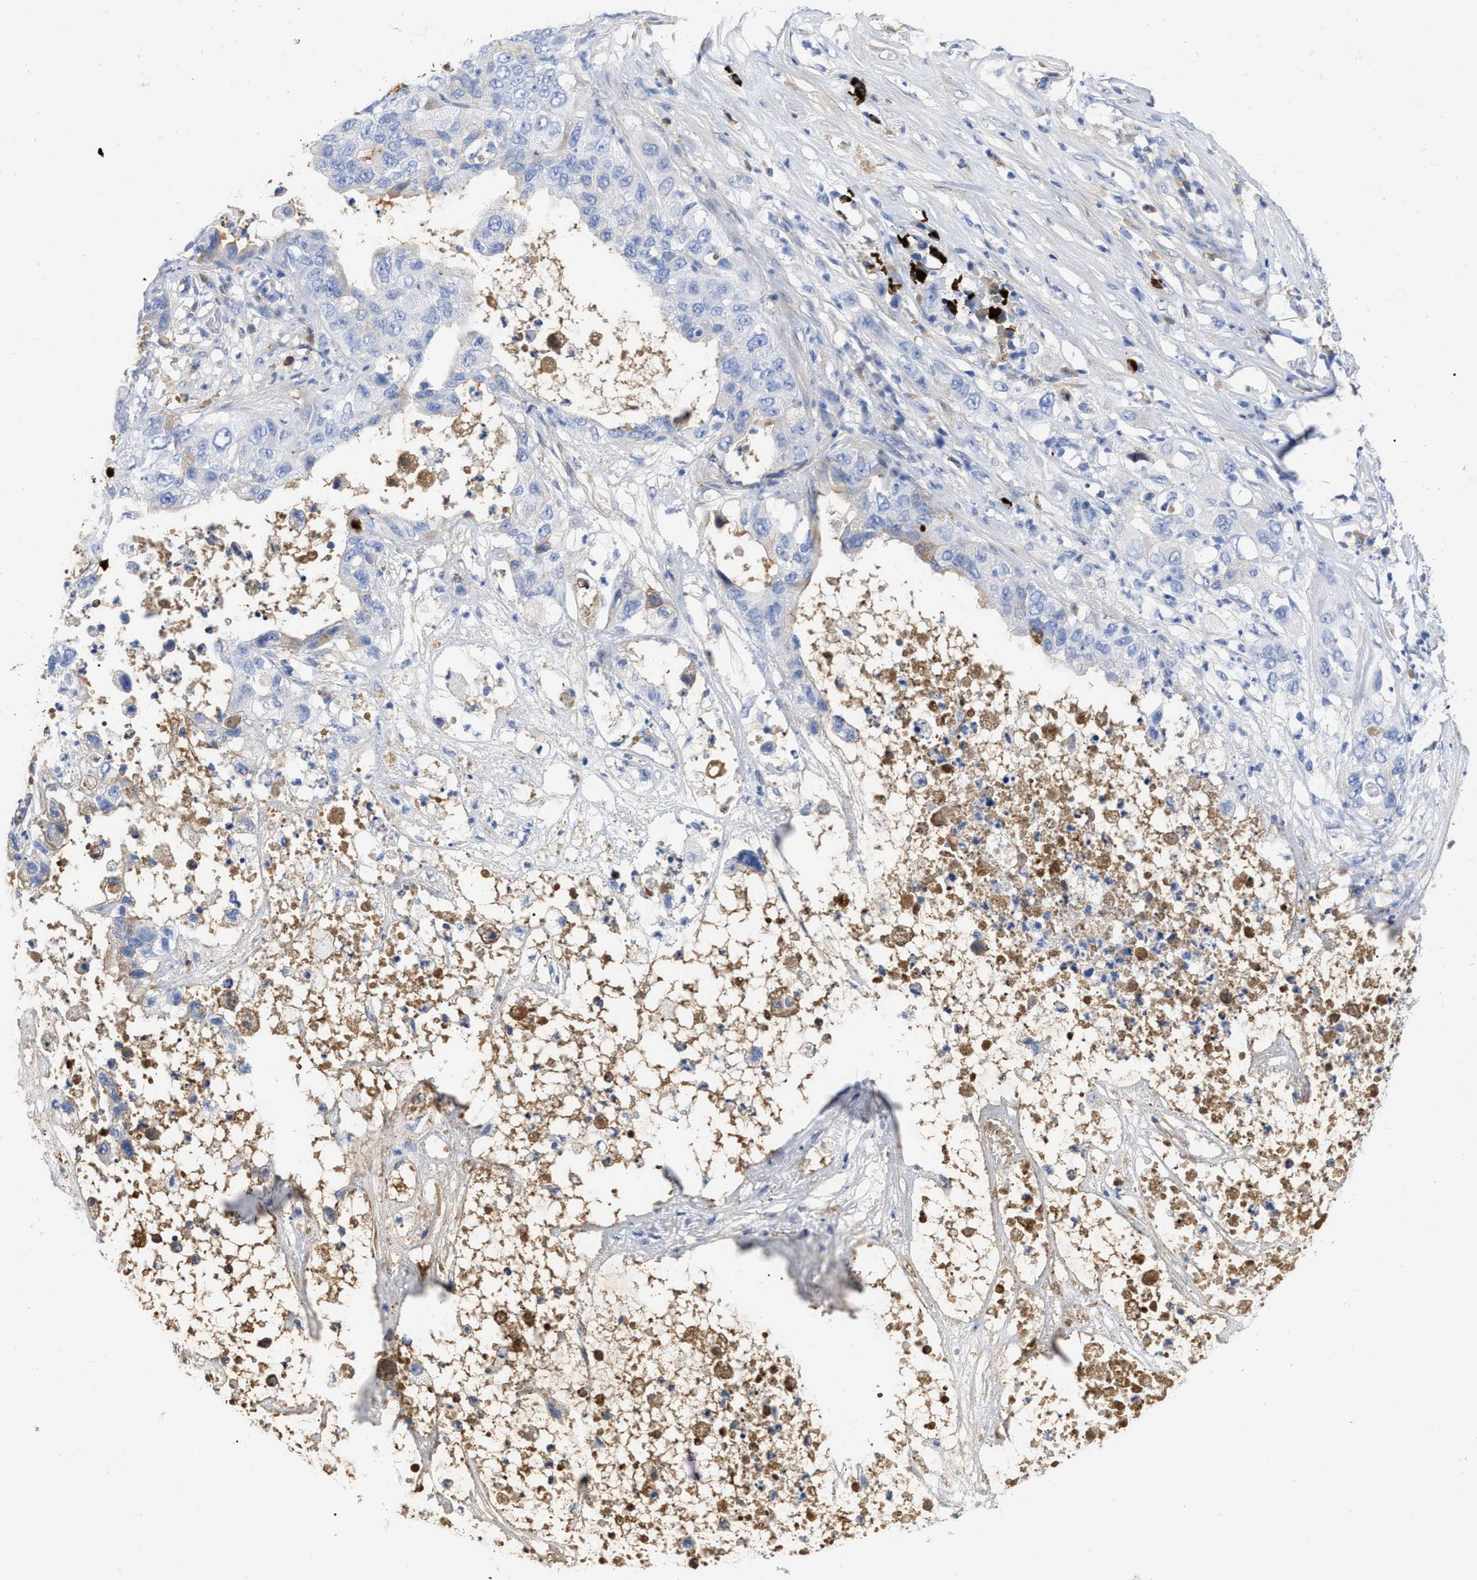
{"staining": {"intensity": "negative", "quantity": "none", "location": "none"}, "tissue": "pancreatic cancer", "cell_type": "Tumor cells", "image_type": "cancer", "snomed": [{"axis": "morphology", "description": "Adenocarcinoma, NOS"}, {"axis": "topography", "description": "Pancreas"}], "caption": "Immunohistochemistry (IHC) micrograph of pancreatic adenocarcinoma stained for a protein (brown), which shows no staining in tumor cells.", "gene": "IGHV5-51", "patient": {"sex": "female", "age": 78}}